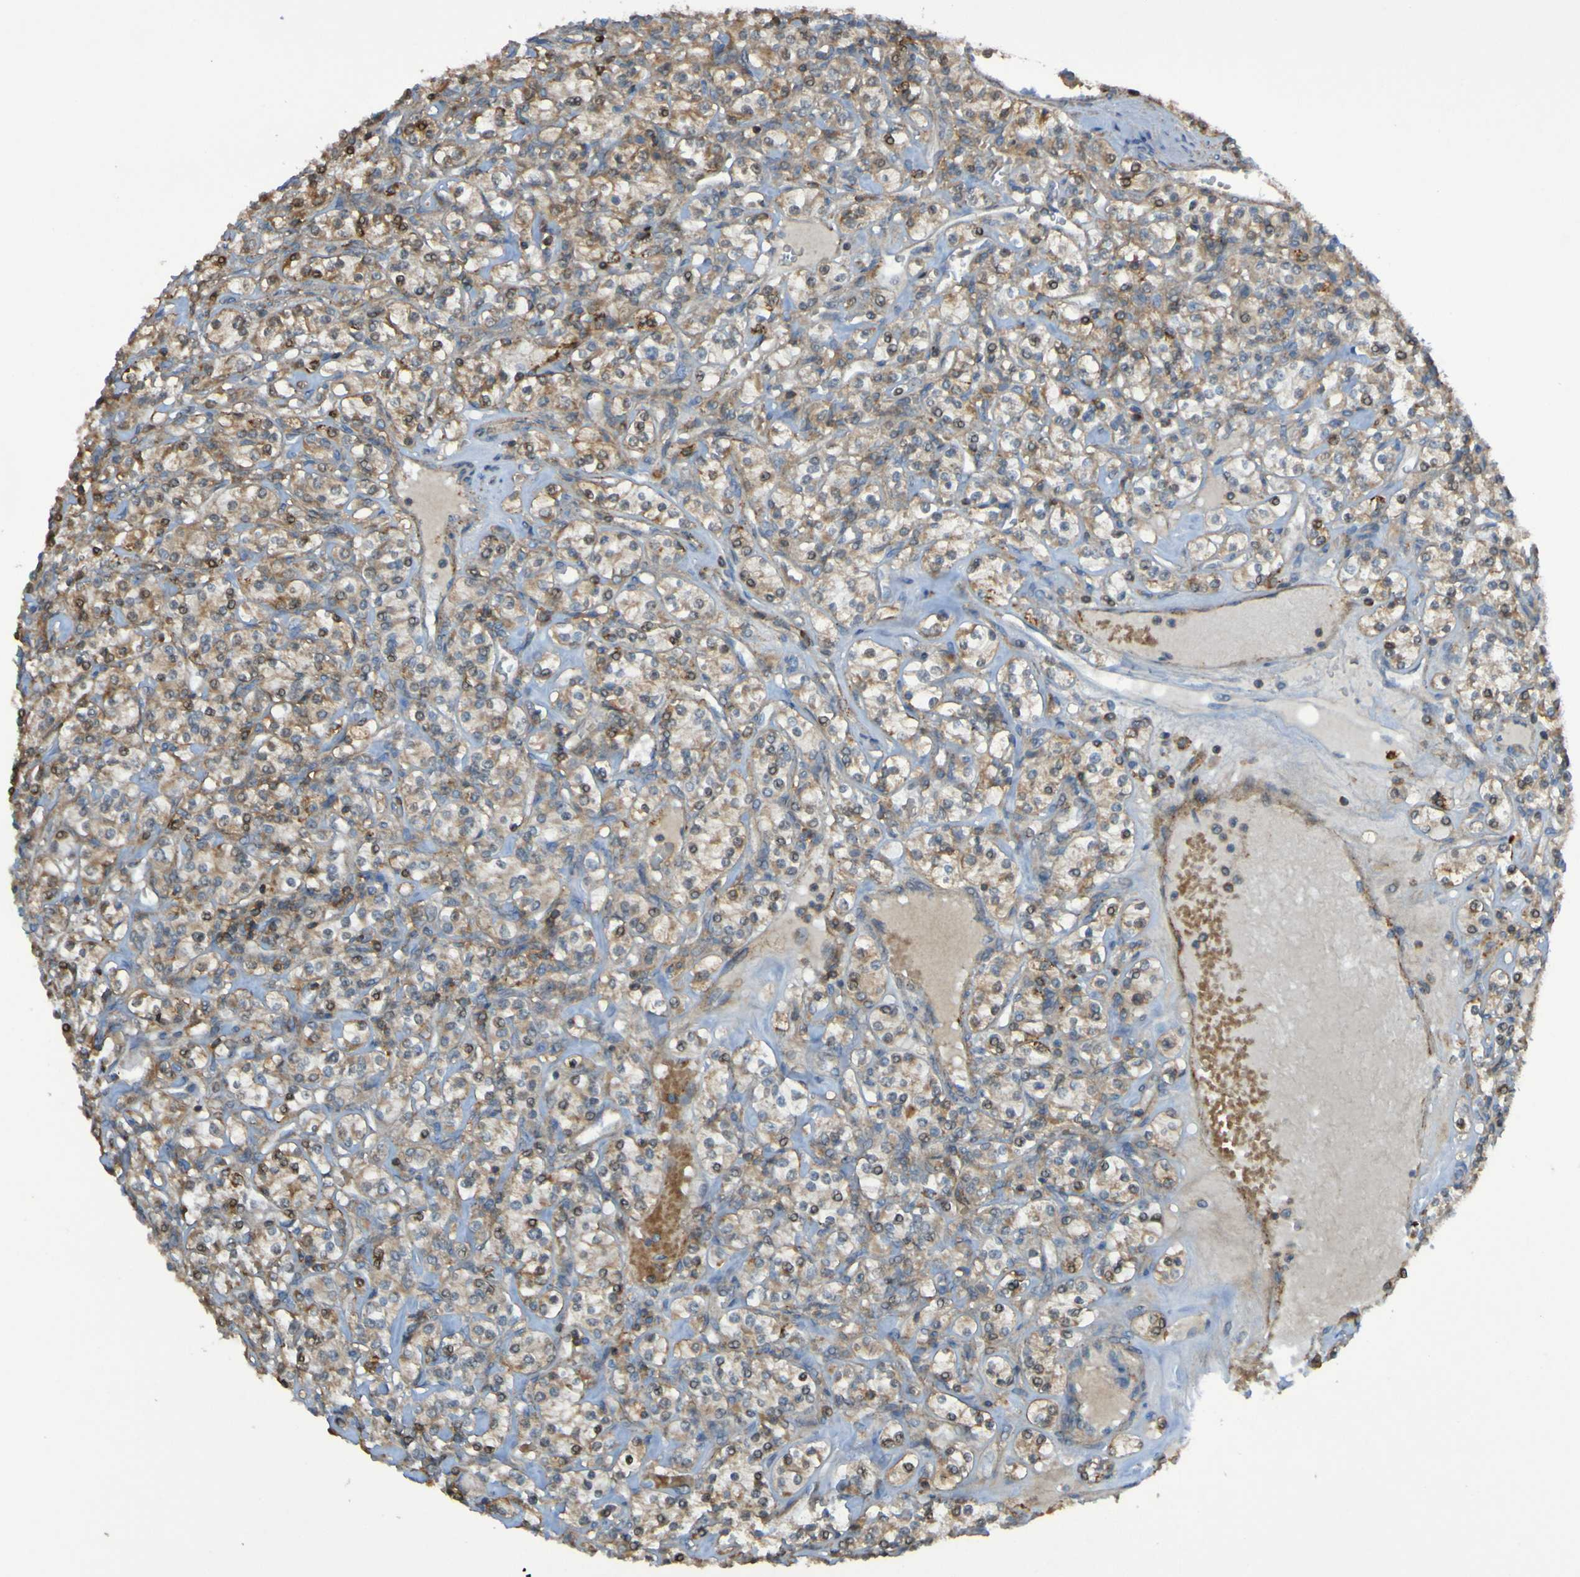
{"staining": {"intensity": "weak", "quantity": ">75%", "location": "cytoplasmic/membranous,nuclear"}, "tissue": "renal cancer", "cell_type": "Tumor cells", "image_type": "cancer", "snomed": [{"axis": "morphology", "description": "Adenocarcinoma, NOS"}, {"axis": "topography", "description": "Kidney"}], "caption": "Adenocarcinoma (renal) stained with DAB IHC displays low levels of weak cytoplasmic/membranous and nuclear staining in about >75% of tumor cells.", "gene": "PDGFB", "patient": {"sex": "male", "age": 77}}